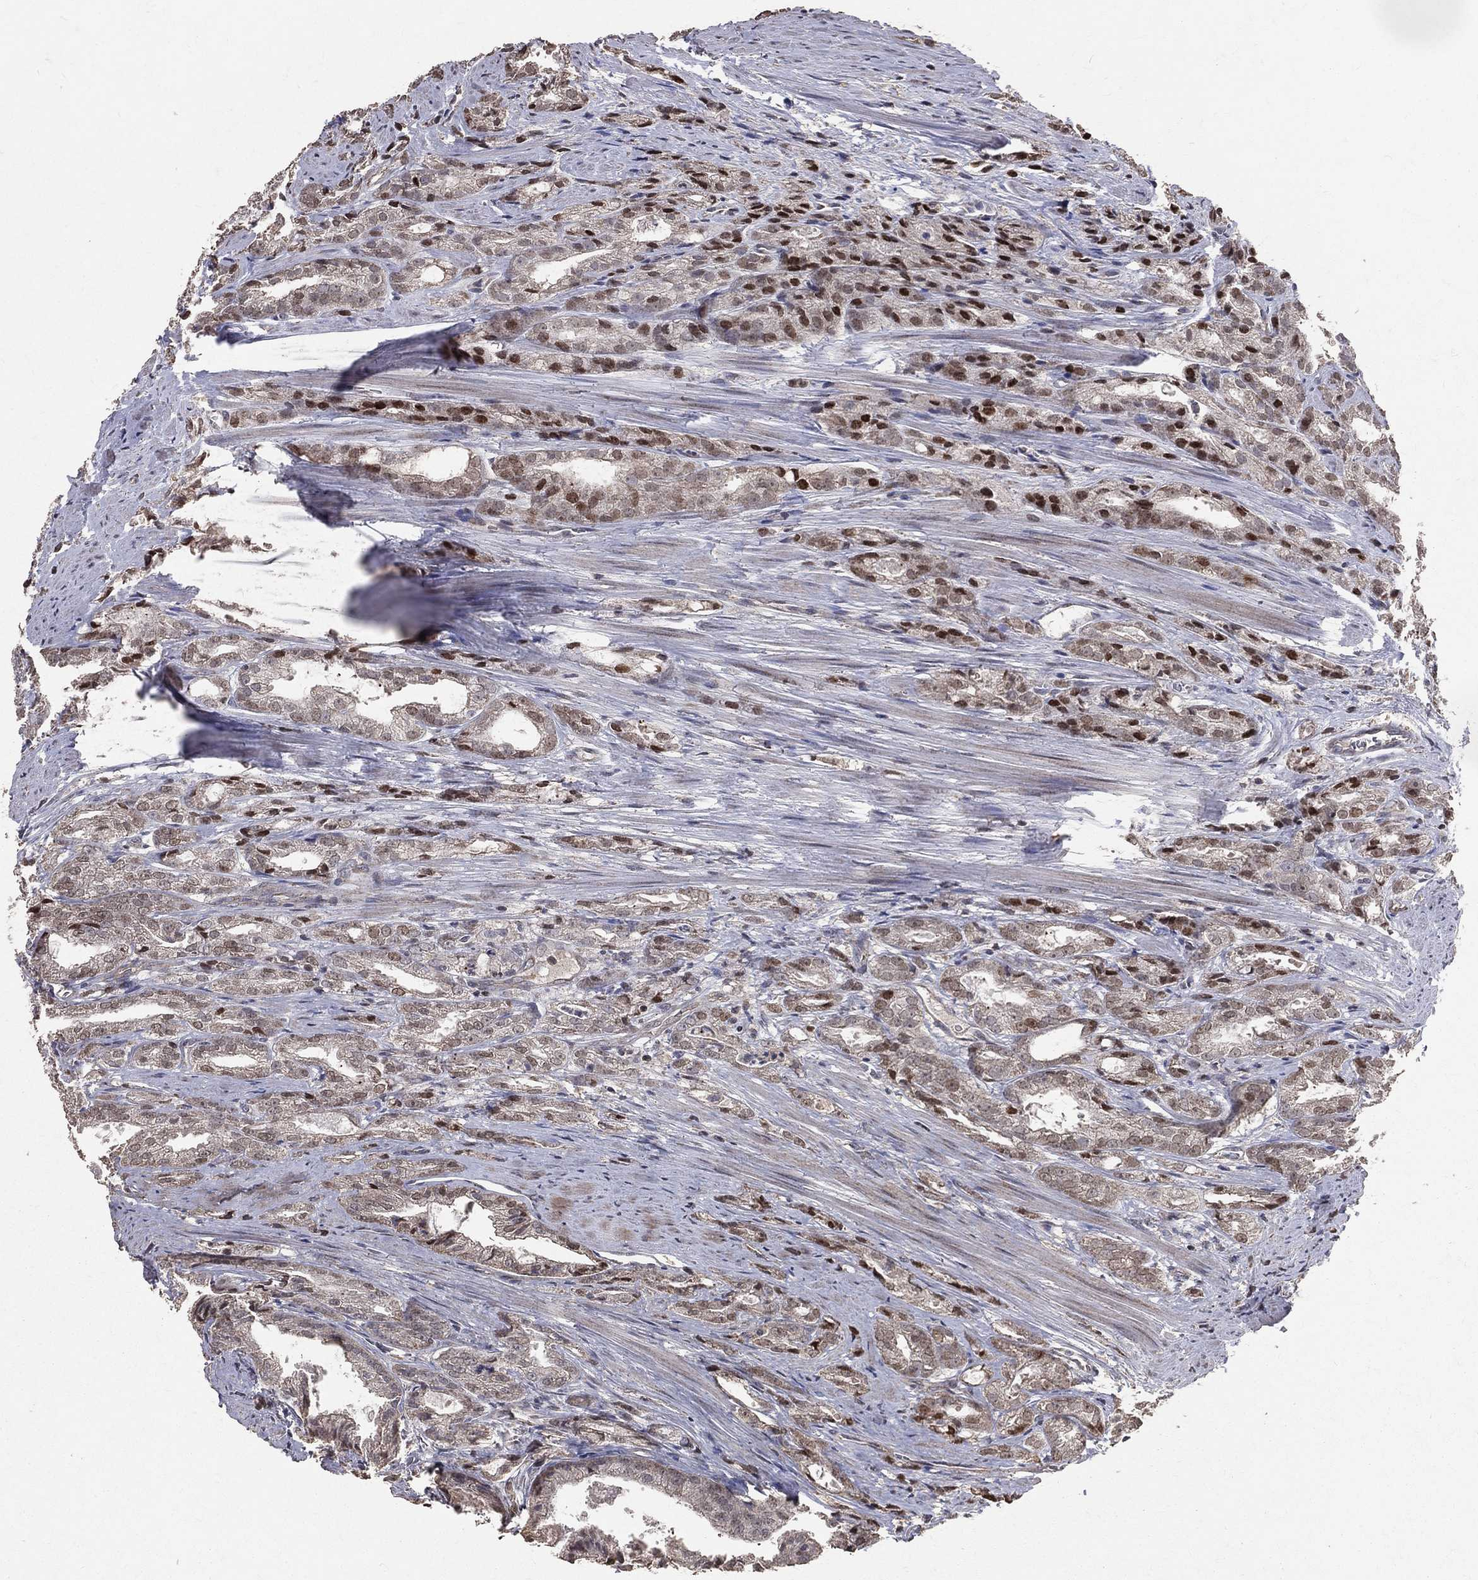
{"staining": {"intensity": "weak", "quantity": "25%-75%", "location": "cytoplasmic/membranous"}, "tissue": "prostate cancer", "cell_type": "Tumor cells", "image_type": "cancer", "snomed": [{"axis": "morphology", "description": "Adenocarcinoma, NOS"}, {"axis": "morphology", "description": "Adenocarcinoma, High grade"}, {"axis": "topography", "description": "Prostate"}], "caption": "Approximately 25%-75% of tumor cells in human adenocarcinoma (prostate) reveal weak cytoplasmic/membranous protein staining as visualized by brown immunohistochemical staining.", "gene": "LY6K", "patient": {"sex": "male", "age": 70}}